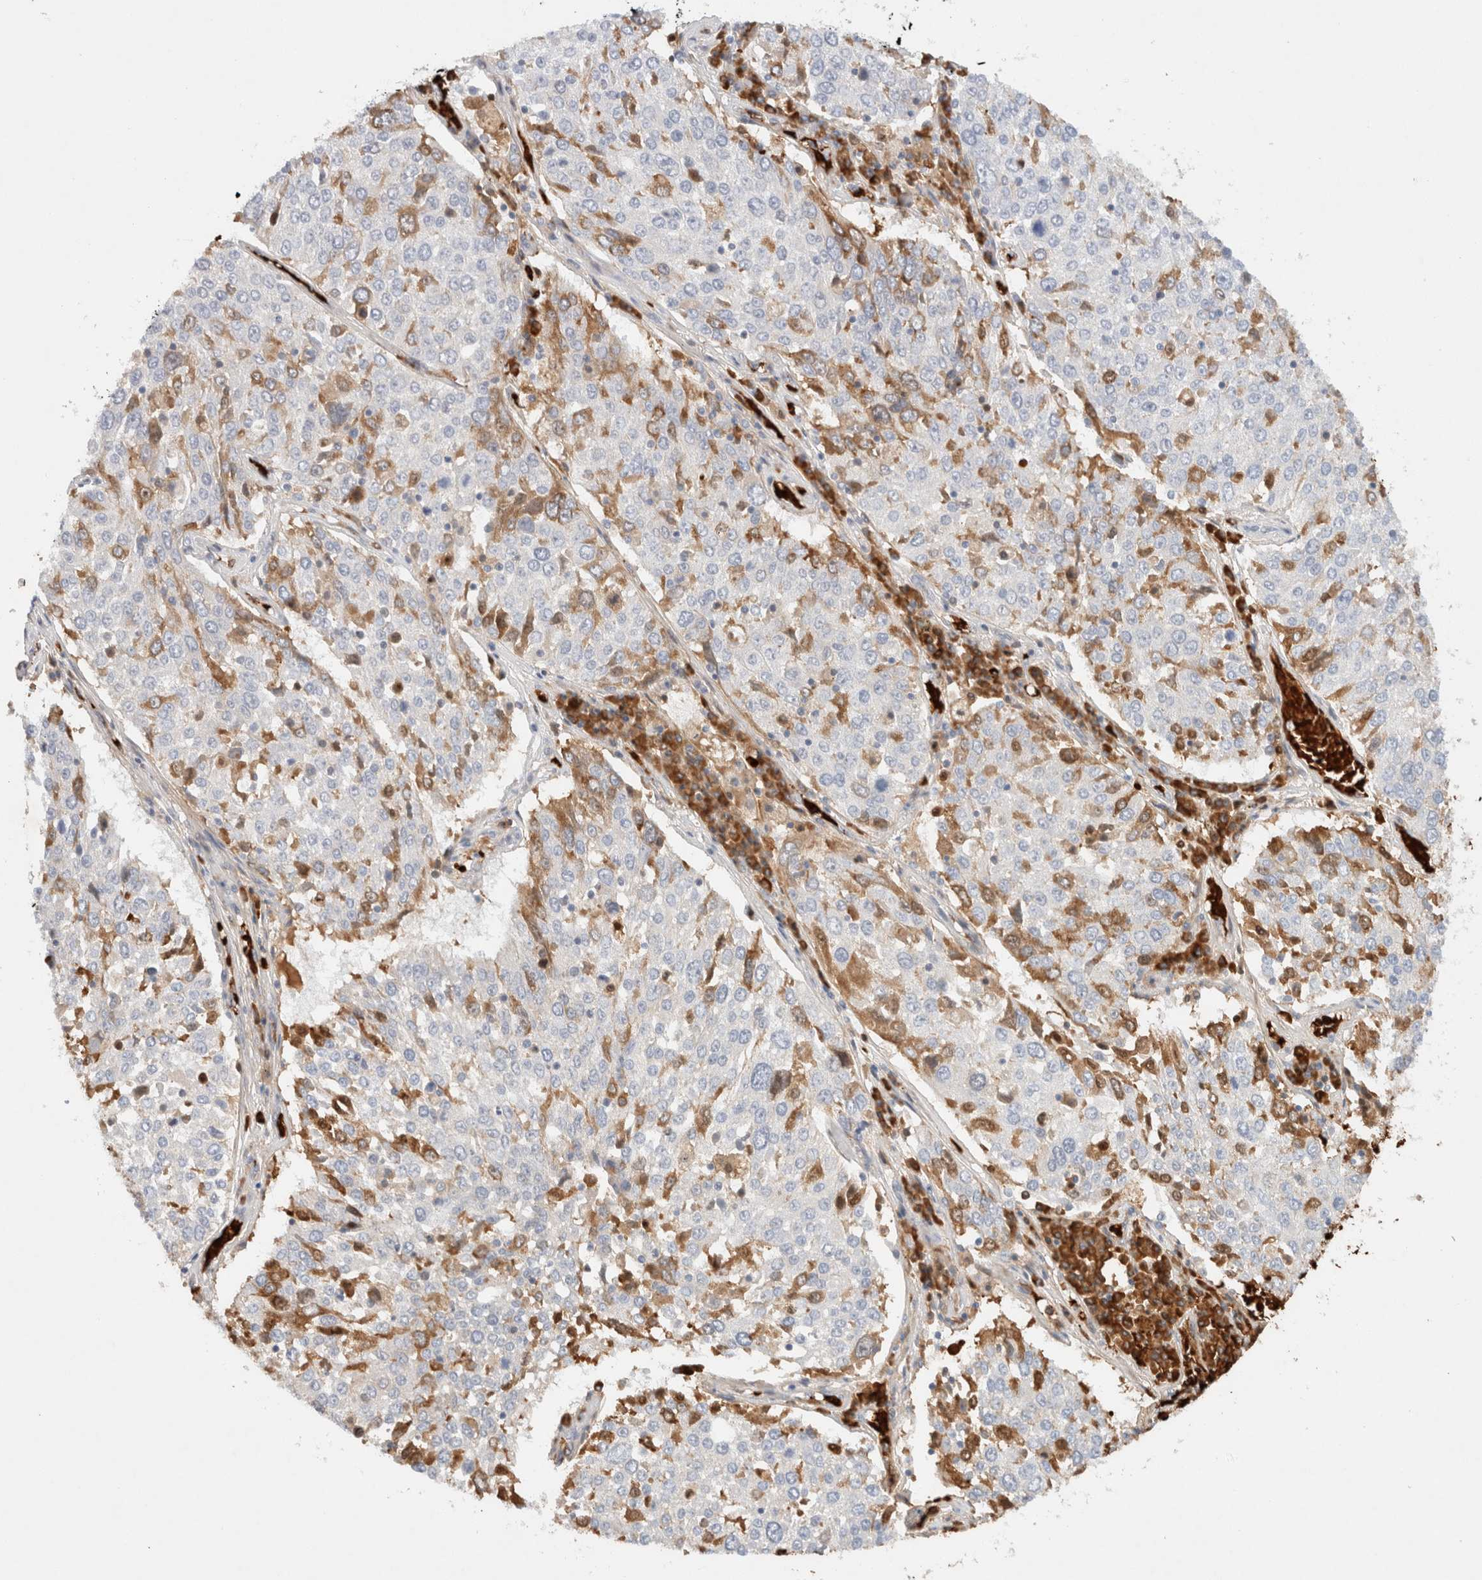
{"staining": {"intensity": "moderate", "quantity": "<25%", "location": "cytoplasmic/membranous"}, "tissue": "lung cancer", "cell_type": "Tumor cells", "image_type": "cancer", "snomed": [{"axis": "morphology", "description": "Squamous cell carcinoma, NOS"}, {"axis": "topography", "description": "Lung"}], "caption": "Immunohistochemistry micrograph of lung squamous cell carcinoma stained for a protein (brown), which reveals low levels of moderate cytoplasmic/membranous expression in about <25% of tumor cells.", "gene": "MST1", "patient": {"sex": "male", "age": 65}}